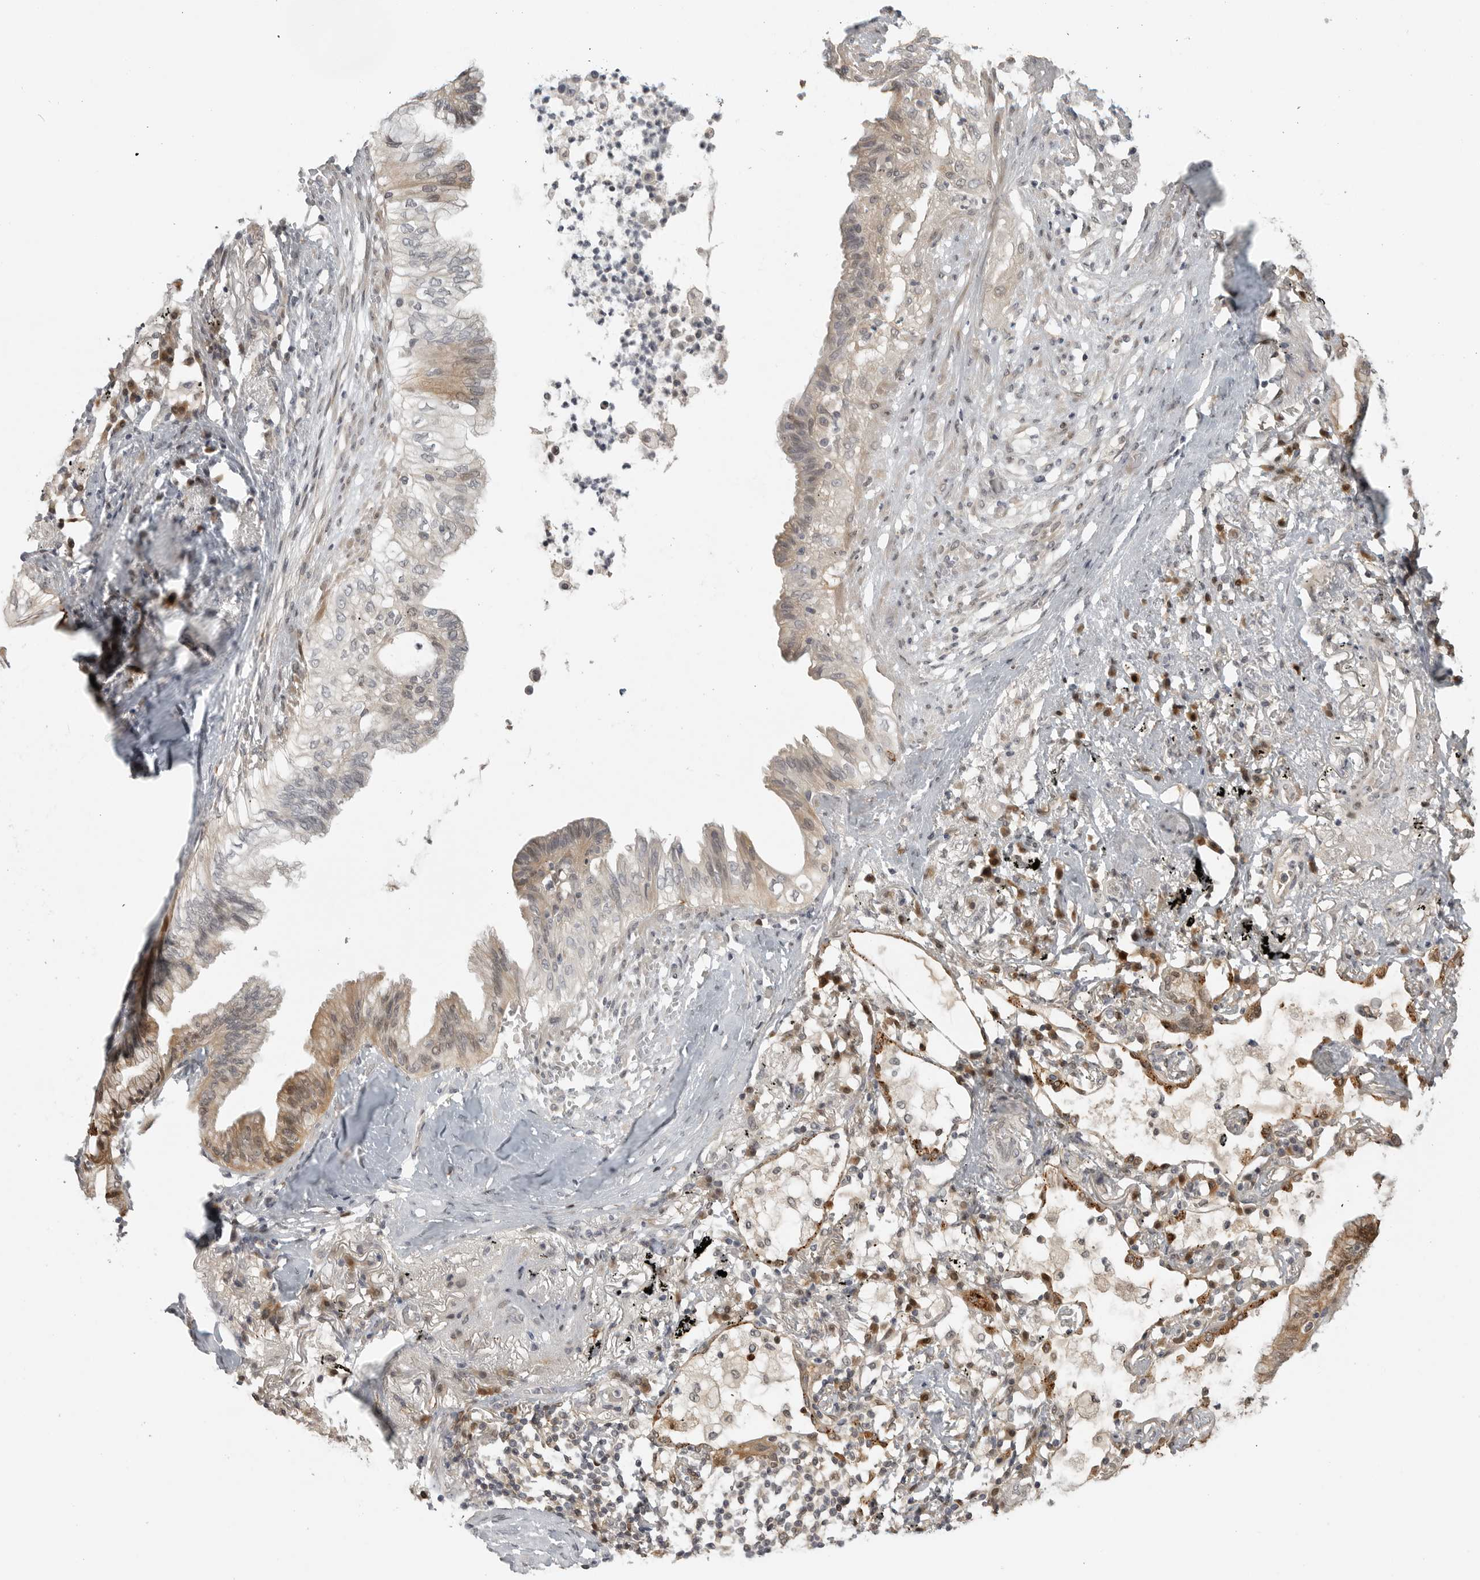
{"staining": {"intensity": "weak", "quantity": "25%-75%", "location": "cytoplasmic/membranous"}, "tissue": "lung cancer", "cell_type": "Tumor cells", "image_type": "cancer", "snomed": [{"axis": "morphology", "description": "Adenocarcinoma, NOS"}, {"axis": "topography", "description": "Lung"}], "caption": "A high-resolution photomicrograph shows immunohistochemistry staining of lung adenocarcinoma, which displays weak cytoplasmic/membranous staining in approximately 25%-75% of tumor cells.", "gene": "CTIF", "patient": {"sex": "female", "age": 70}}